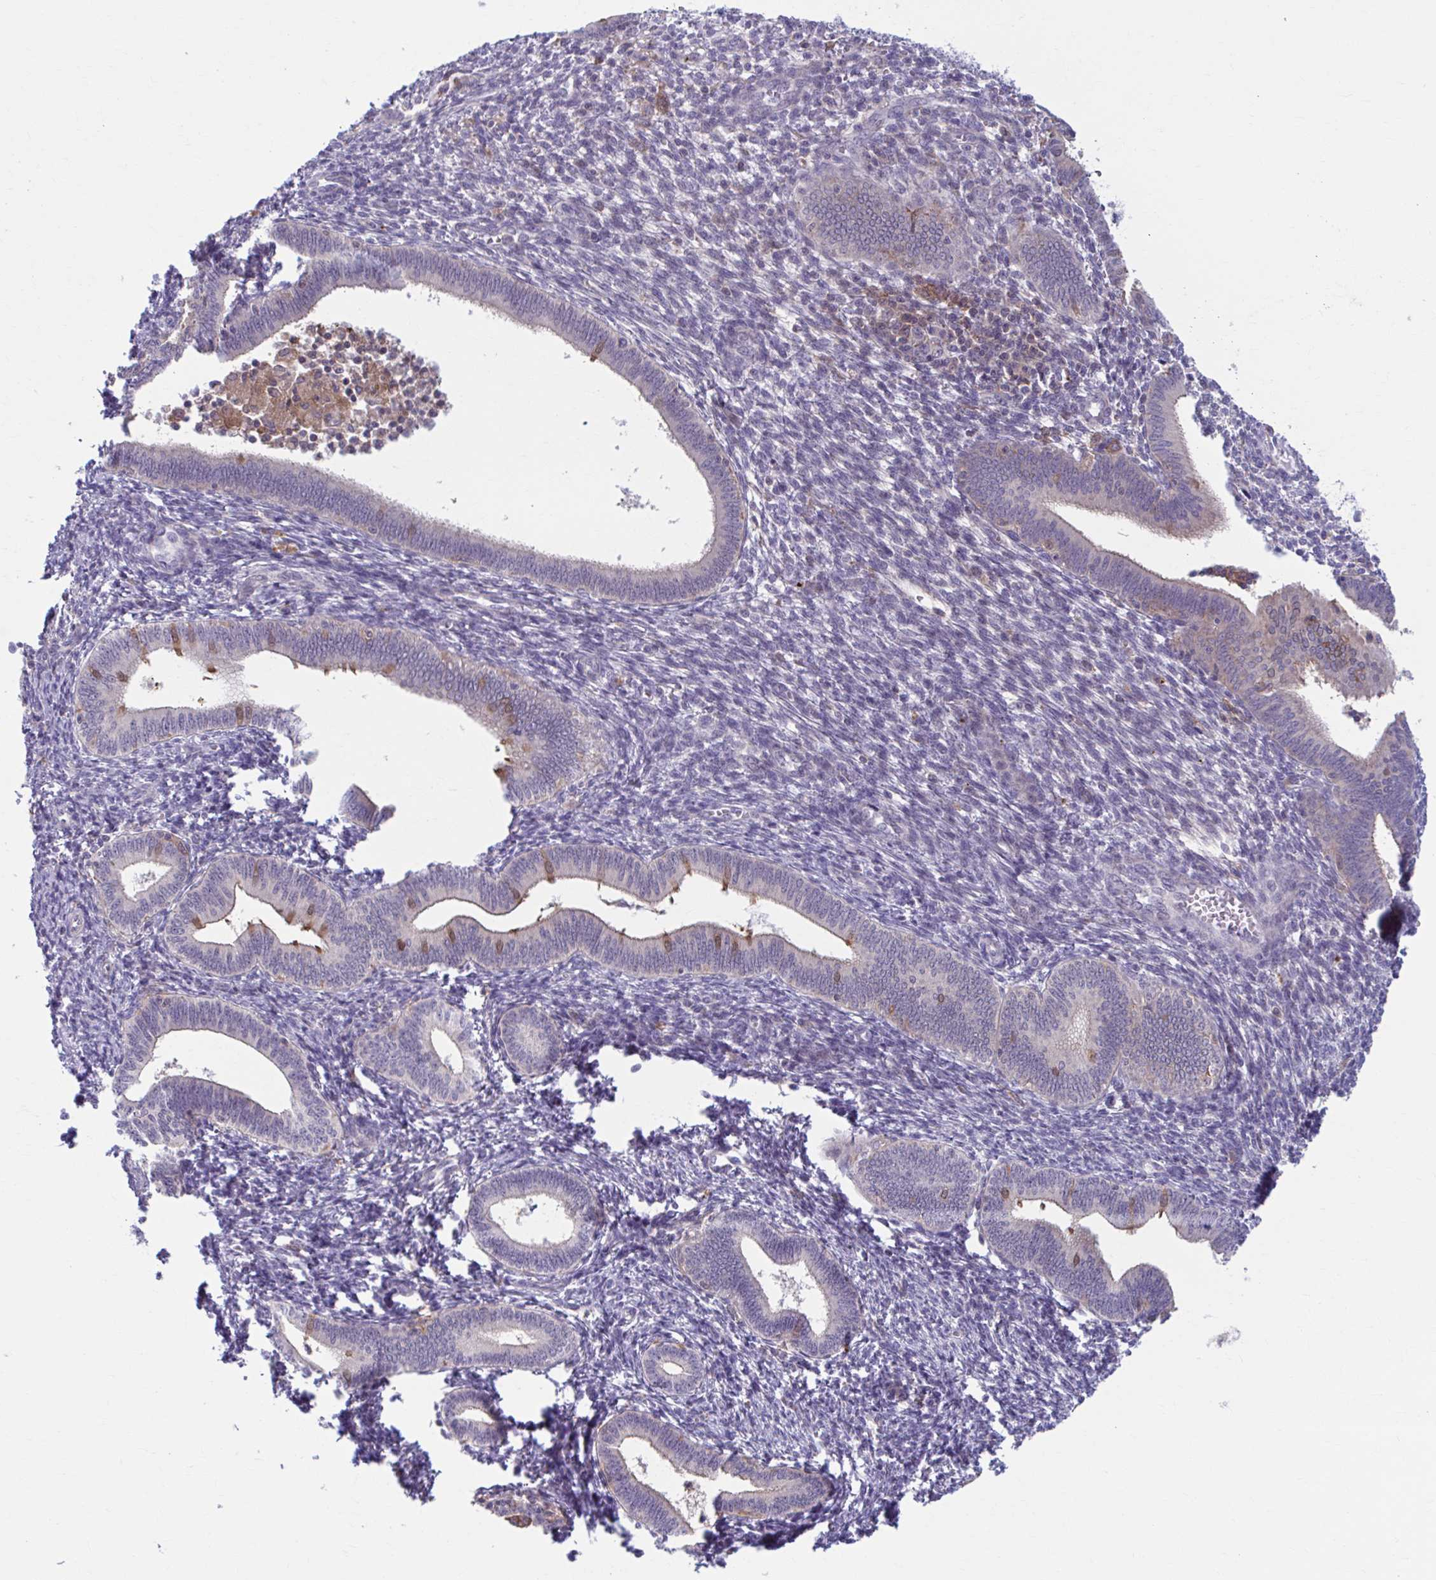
{"staining": {"intensity": "negative", "quantity": "none", "location": "none"}, "tissue": "endometrium", "cell_type": "Cells in endometrial stroma", "image_type": "normal", "snomed": [{"axis": "morphology", "description": "Normal tissue, NOS"}, {"axis": "topography", "description": "Endometrium"}], "caption": "Immunohistochemistry micrograph of normal endometrium: human endometrium stained with DAB (3,3'-diaminobenzidine) shows no significant protein expression in cells in endometrial stroma. (Stains: DAB (3,3'-diaminobenzidine) IHC with hematoxylin counter stain, Microscopy: brightfield microscopy at high magnification).", "gene": "ADAT3", "patient": {"sex": "female", "age": 41}}